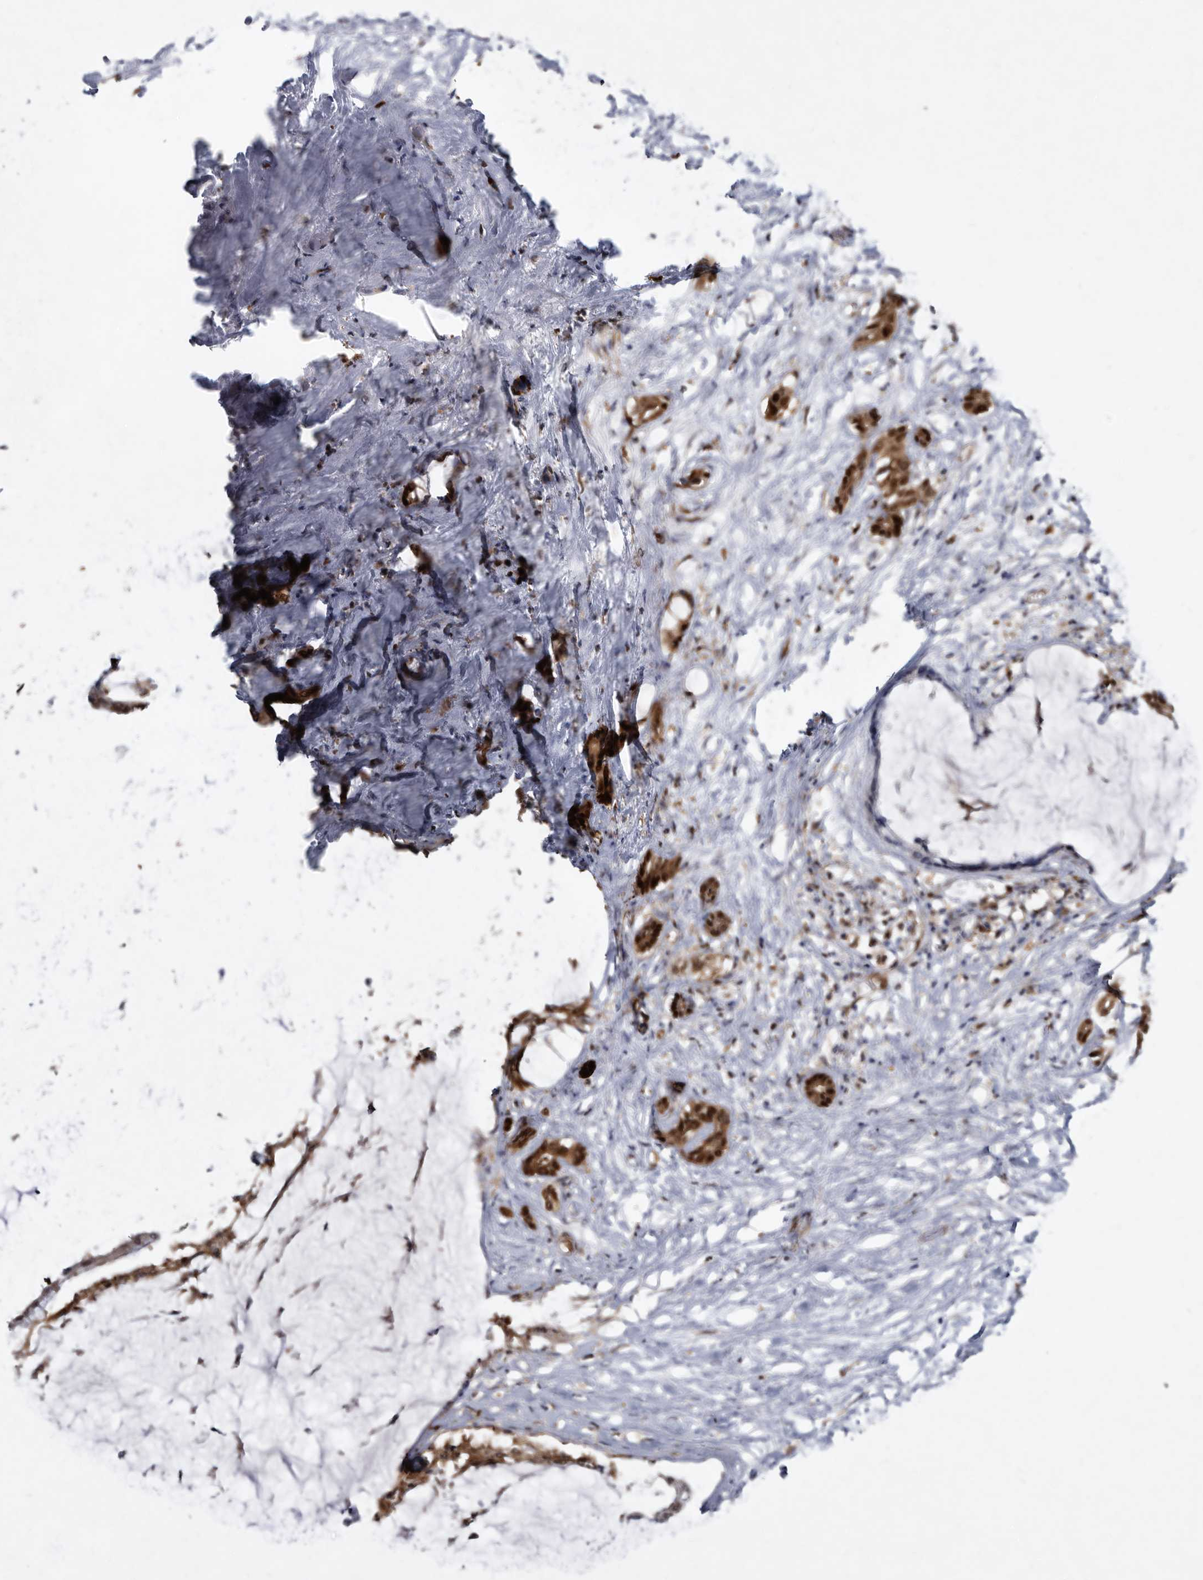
{"staining": {"intensity": "moderate", "quantity": ">75%", "location": "cytoplasmic/membranous,nuclear"}, "tissue": "pancreatic cancer", "cell_type": "Tumor cells", "image_type": "cancer", "snomed": [{"axis": "morphology", "description": "Adenocarcinoma, NOS"}, {"axis": "topography", "description": "Pancreas"}], "caption": "Human pancreatic cancer (adenocarcinoma) stained with a protein marker displays moderate staining in tumor cells.", "gene": "SERPINB8", "patient": {"sex": "male", "age": 41}}